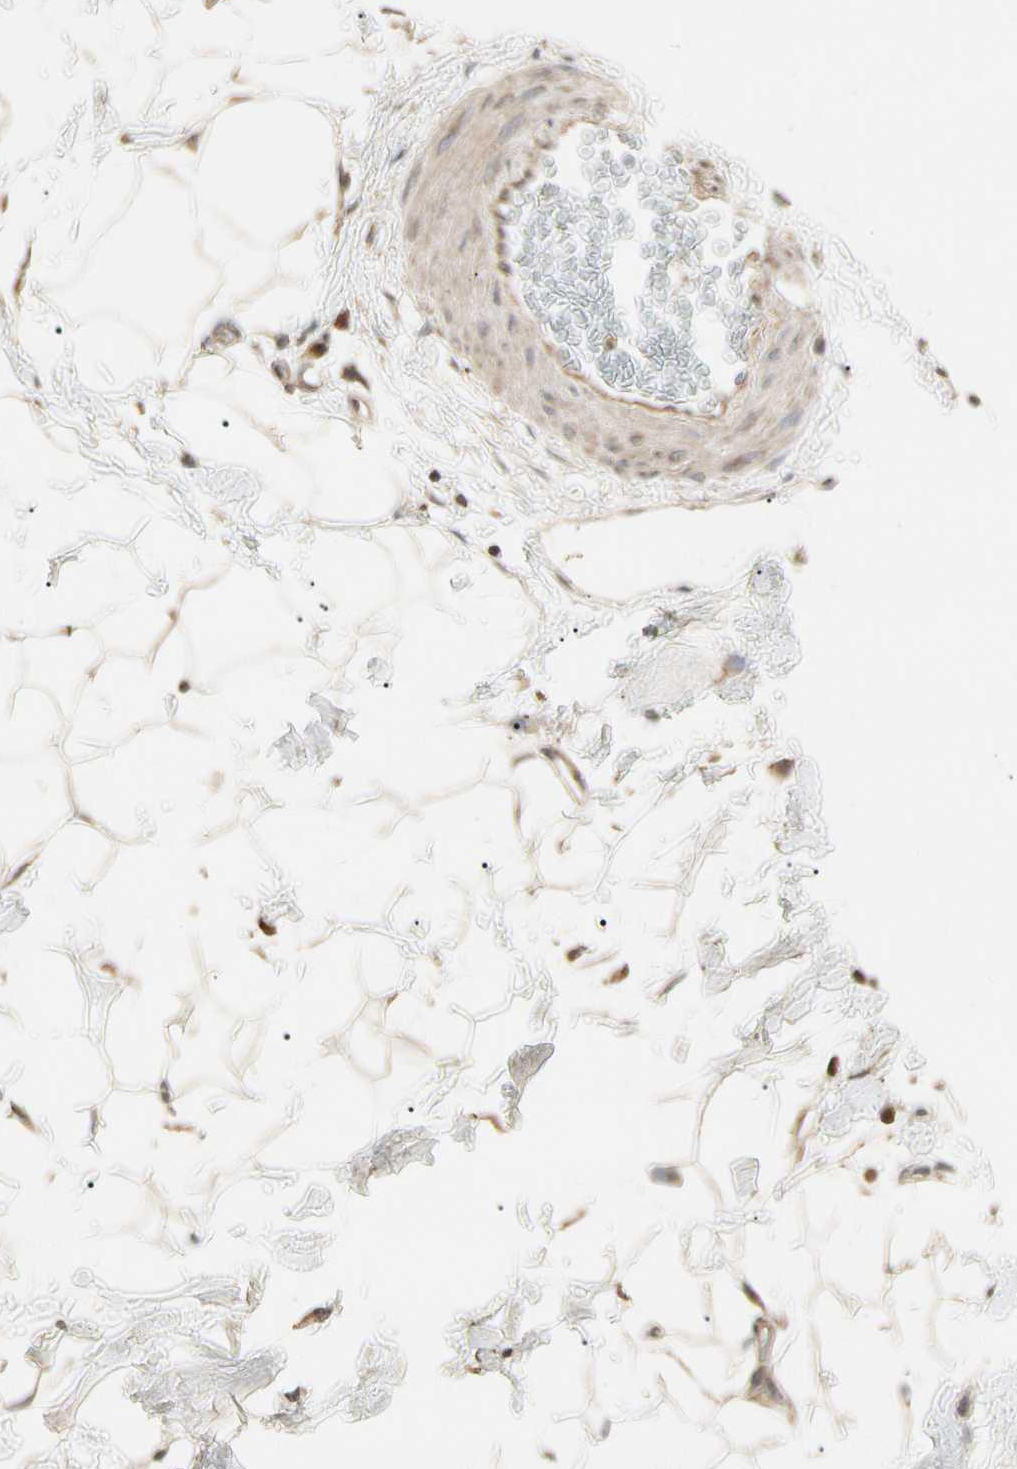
{"staining": {"intensity": "moderate", "quantity": "25%-75%", "location": "cytoplasmic/membranous"}, "tissue": "adipose tissue", "cell_type": "Adipocytes", "image_type": "normal", "snomed": [{"axis": "morphology", "description": "Normal tissue, NOS"}, {"axis": "topography", "description": "Soft tissue"}], "caption": "Immunohistochemistry staining of normal adipose tissue, which shows medium levels of moderate cytoplasmic/membranous expression in about 25%-75% of adipocytes indicating moderate cytoplasmic/membranous protein staining. The staining was performed using DAB (brown) for protein detection and nuclei were counterstained in hematoxylin (blue).", "gene": "ATG4C", "patient": {"sex": "male", "age": 72}}